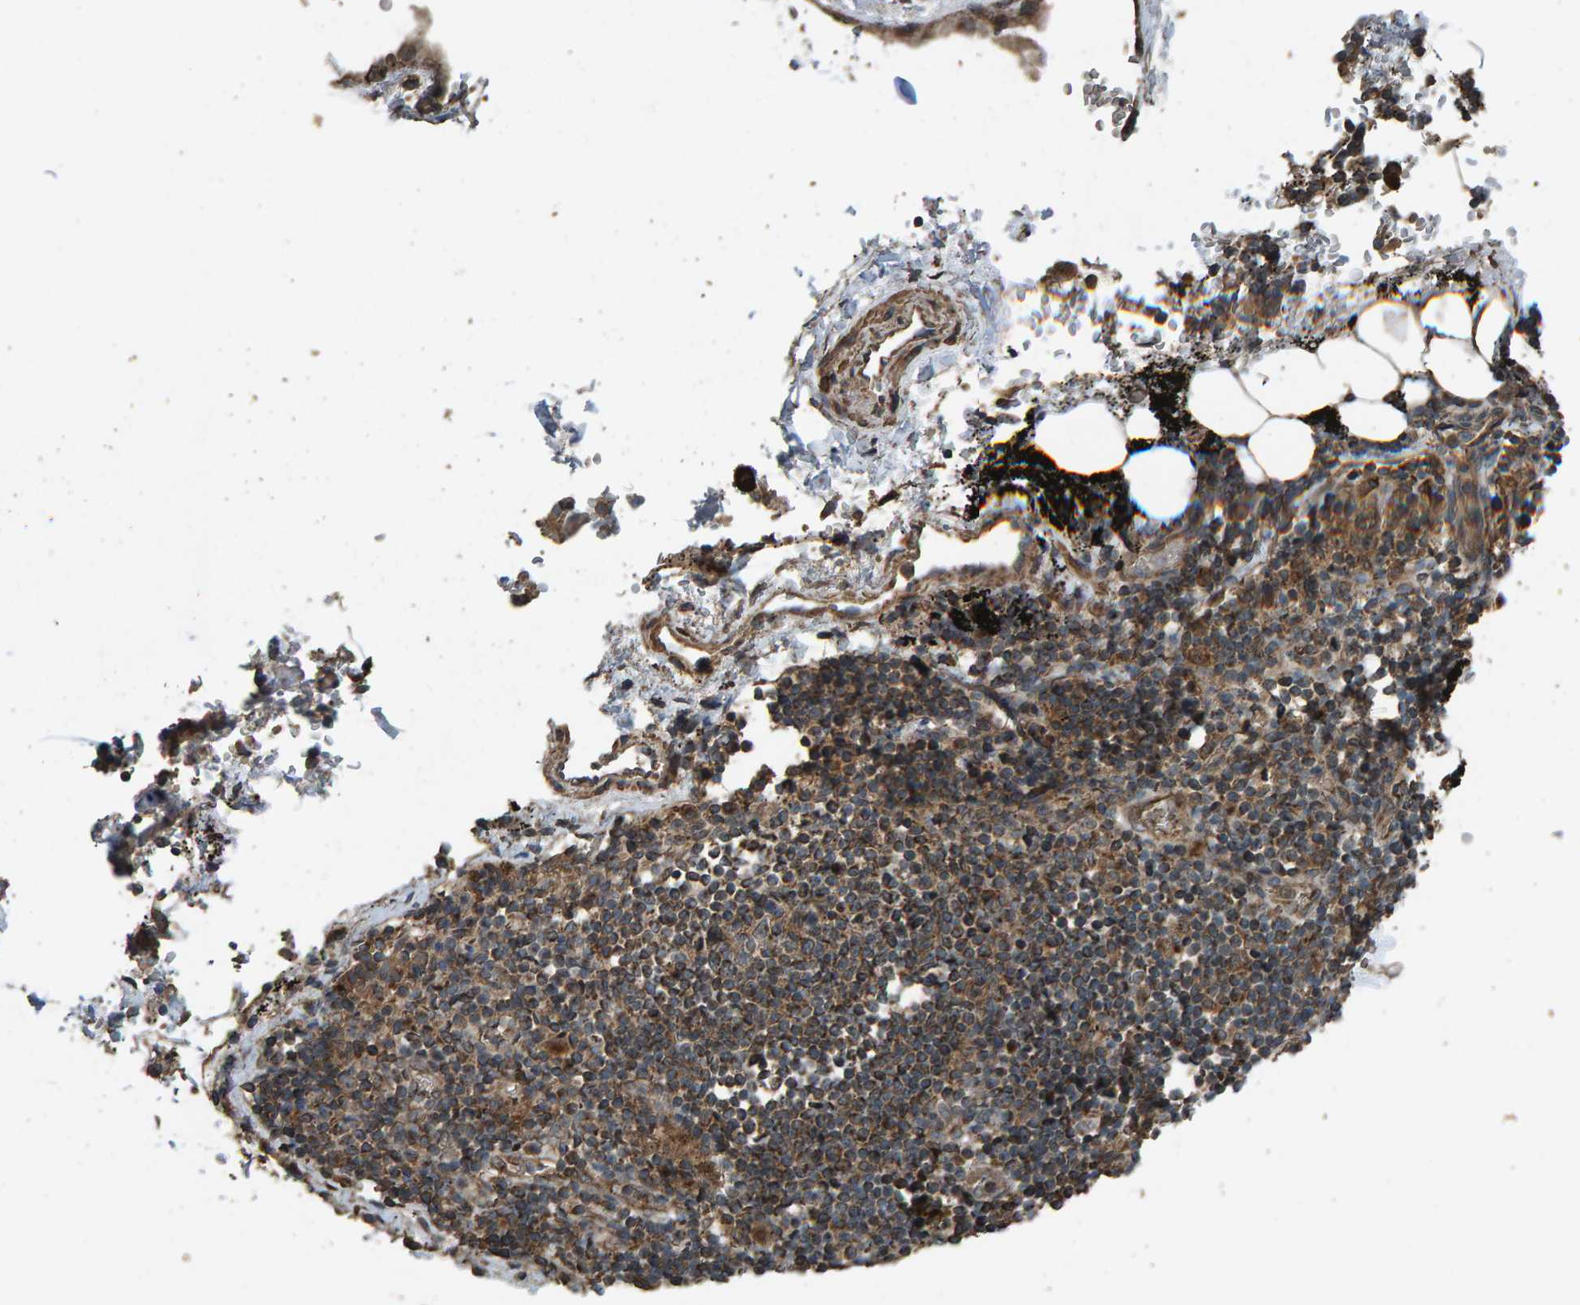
{"staining": {"intensity": "strong", "quantity": ">75%", "location": "cytoplasmic/membranous"}, "tissue": "adipose tissue", "cell_type": "Adipocytes", "image_type": "normal", "snomed": [{"axis": "morphology", "description": "Normal tissue, NOS"}, {"axis": "topography", "description": "Cartilage tissue"}, {"axis": "topography", "description": "Lung"}], "caption": "Adipose tissue was stained to show a protein in brown. There is high levels of strong cytoplasmic/membranous staining in approximately >75% of adipocytes. The protein is stained brown, and the nuclei are stained in blue (DAB IHC with brightfield microscopy, high magnification).", "gene": "DUS1L", "patient": {"sex": "female", "age": 77}}